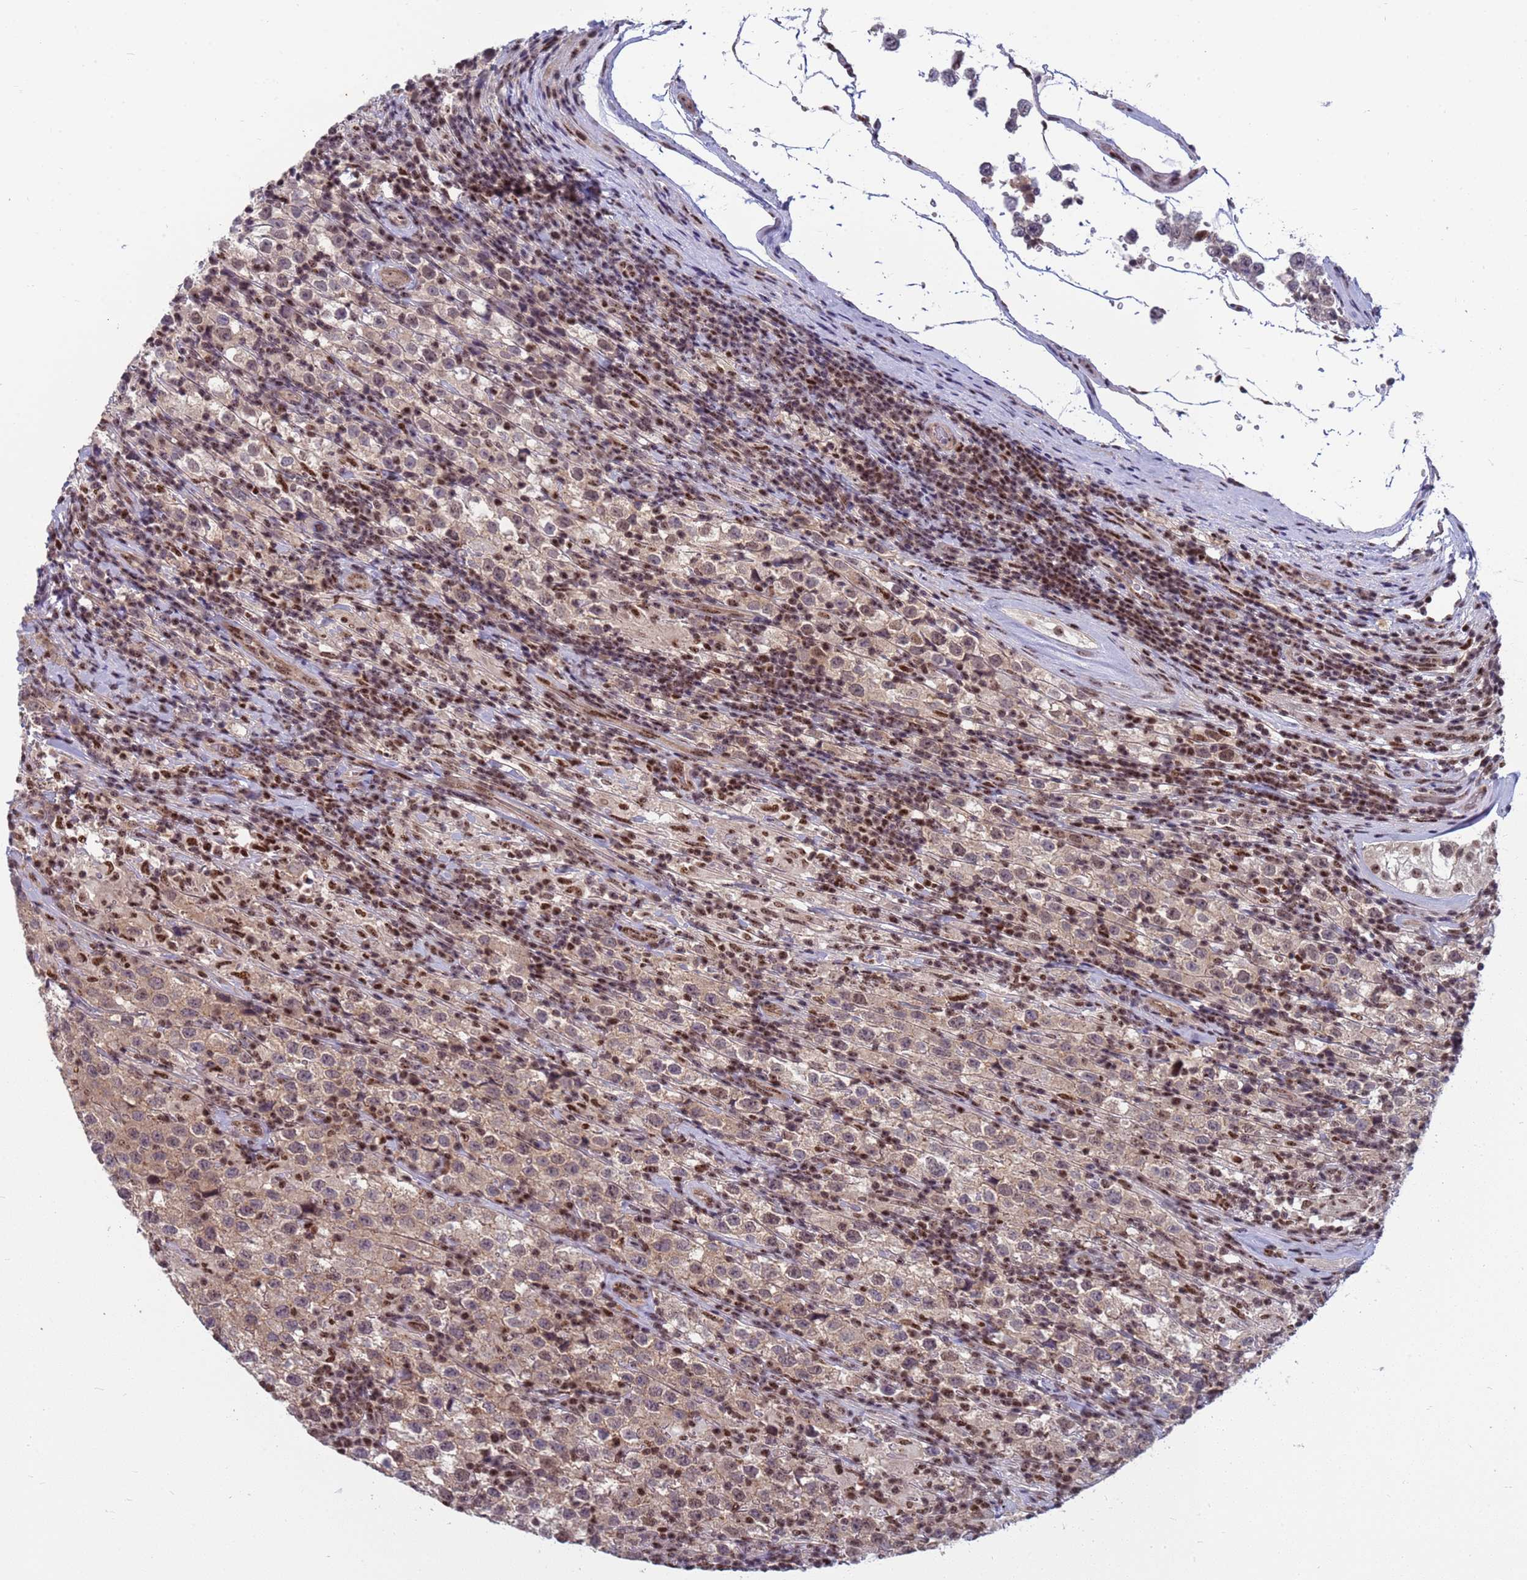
{"staining": {"intensity": "weak", "quantity": ">75%", "location": "cytoplasmic/membranous"}, "tissue": "testis cancer", "cell_type": "Tumor cells", "image_type": "cancer", "snomed": [{"axis": "morphology", "description": "Seminoma, NOS"}, {"axis": "morphology", "description": "Carcinoma, Embryonal, NOS"}, {"axis": "topography", "description": "Testis"}], "caption": "High-power microscopy captured an IHC micrograph of testis embryonal carcinoma, revealing weak cytoplasmic/membranous staining in about >75% of tumor cells. (Brightfield microscopy of DAB IHC at high magnification).", "gene": "NSL1", "patient": {"sex": "male", "age": 41}}